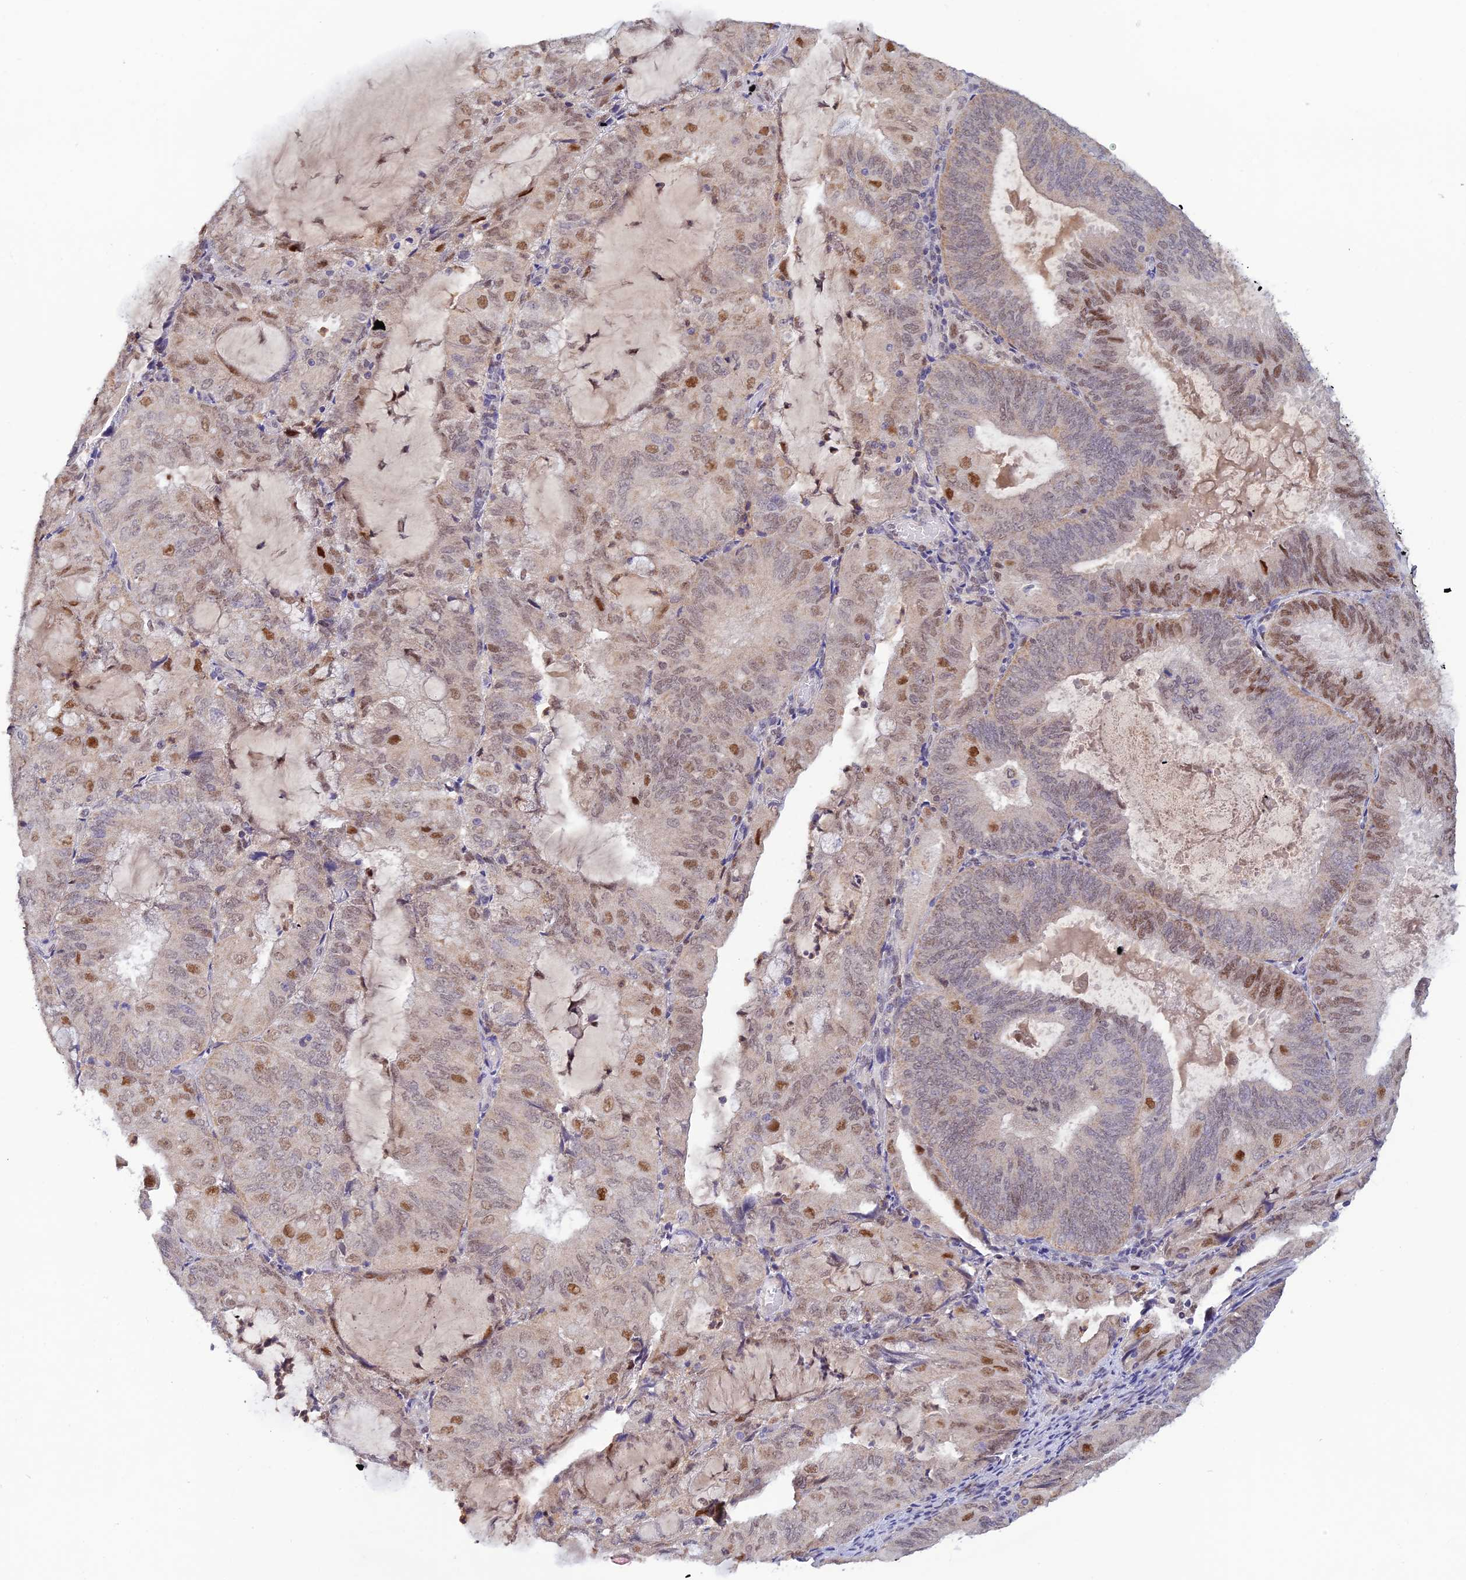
{"staining": {"intensity": "moderate", "quantity": "25%-75%", "location": "nuclear"}, "tissue": "endometrial cancer", "cell_type": "Tumor cells", "image_type": "cancer", "snomed": [{"axis": "morphology", "description": "Adenocarcinoma, NOS"}, {"axis": "topography", "description": "Endometrium"}], "caption": "The micrograph reveals staining of endometrial cancer, revealing moderate nuclear protein staining (brown color) within tumor cells.", "gene": "FASTKD5", "patient": {"sex": "female", "age": 81}}